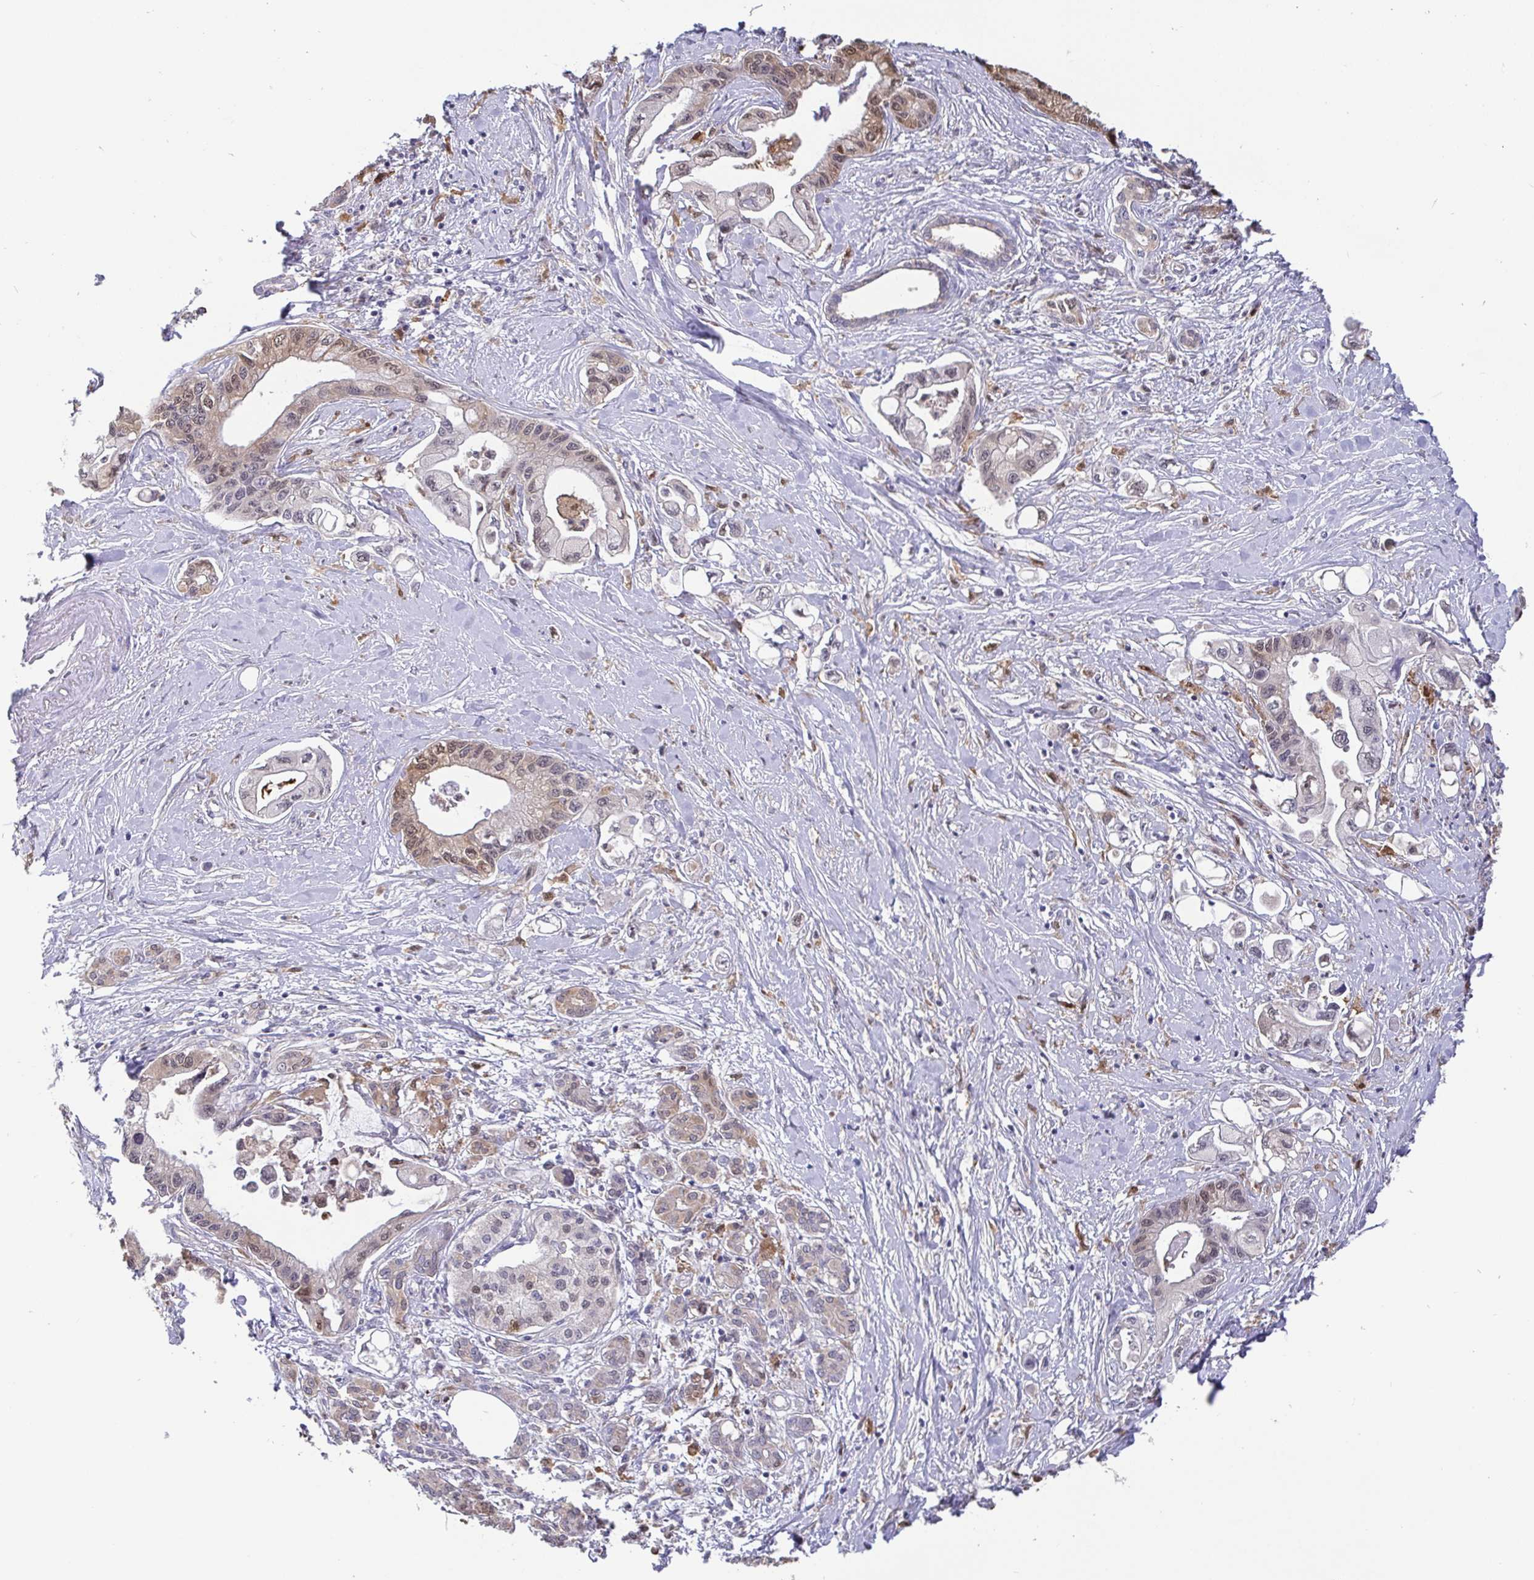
{"staining": {"intensity": "weak", "quantity": "<25%", "location": "nuclear"}, "tissue": "pancreatic cancer", "cell_type": "Tumor cells", "image_type": "cancer", "snomed": [{"axis": "morphology", "description": "Adenocarcinoma, NOS"}, {"axis": "topography", "description": "Pancreas"}], "caption": "Pancreatic cancer (adenocarcinoma) was stained to show a protein in brown. There is no significant positivity in tumor cells.", "gene": "IDH1", "patient": {"sex": "male", "age": 61}}